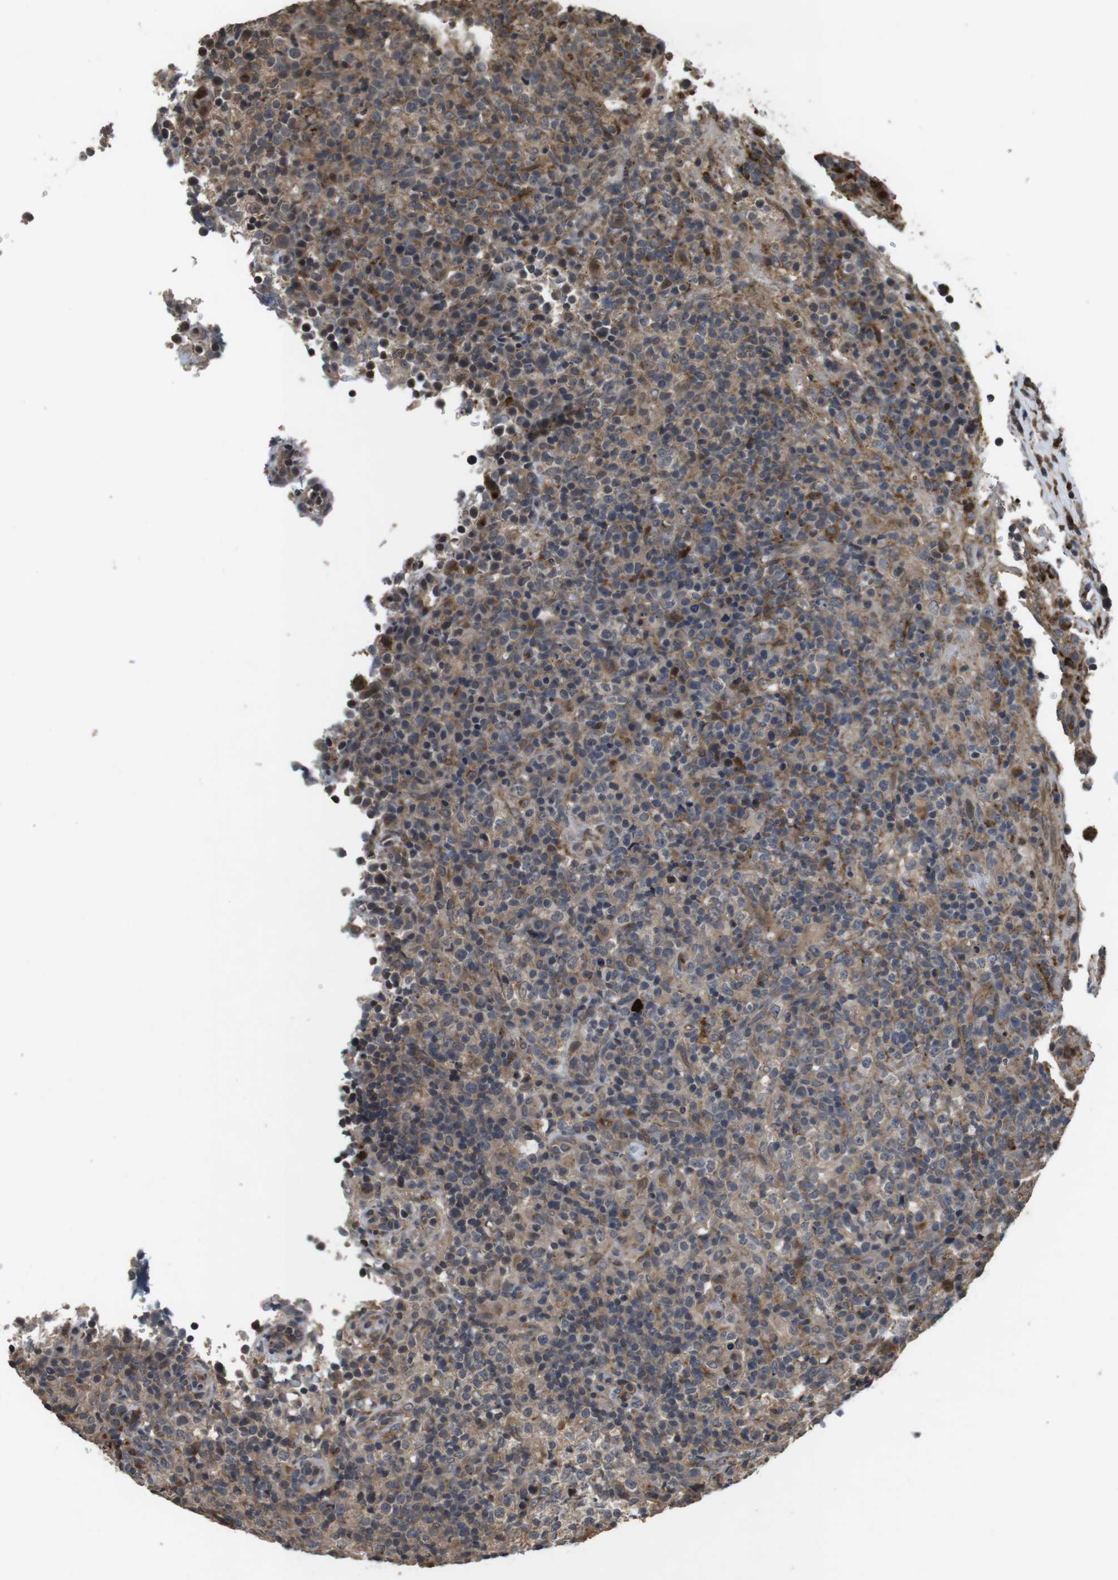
{"staining": {"intensity": "moderate", "quantity": "<25%", "location": "cytoplasmic/membranous"}, "tissue": "lymphoma", "cell_type": "Tumor cells", "image_type": "cancer", "snomed": [{"axis": "morphology", "description": "Malignant lymphoma, non-Hodgkin's type, High grade"}, {"axis": "topography", "description": "Lymph node"}], "caption": "Approximately <25% of tumor cells in lymphoma reveal moderate cytoplasmic/membranous protein positivity as visualized by brown immunohistochemical staining.", "gene": "FZD10", "patient": {"sex": "female", "age": 76}}